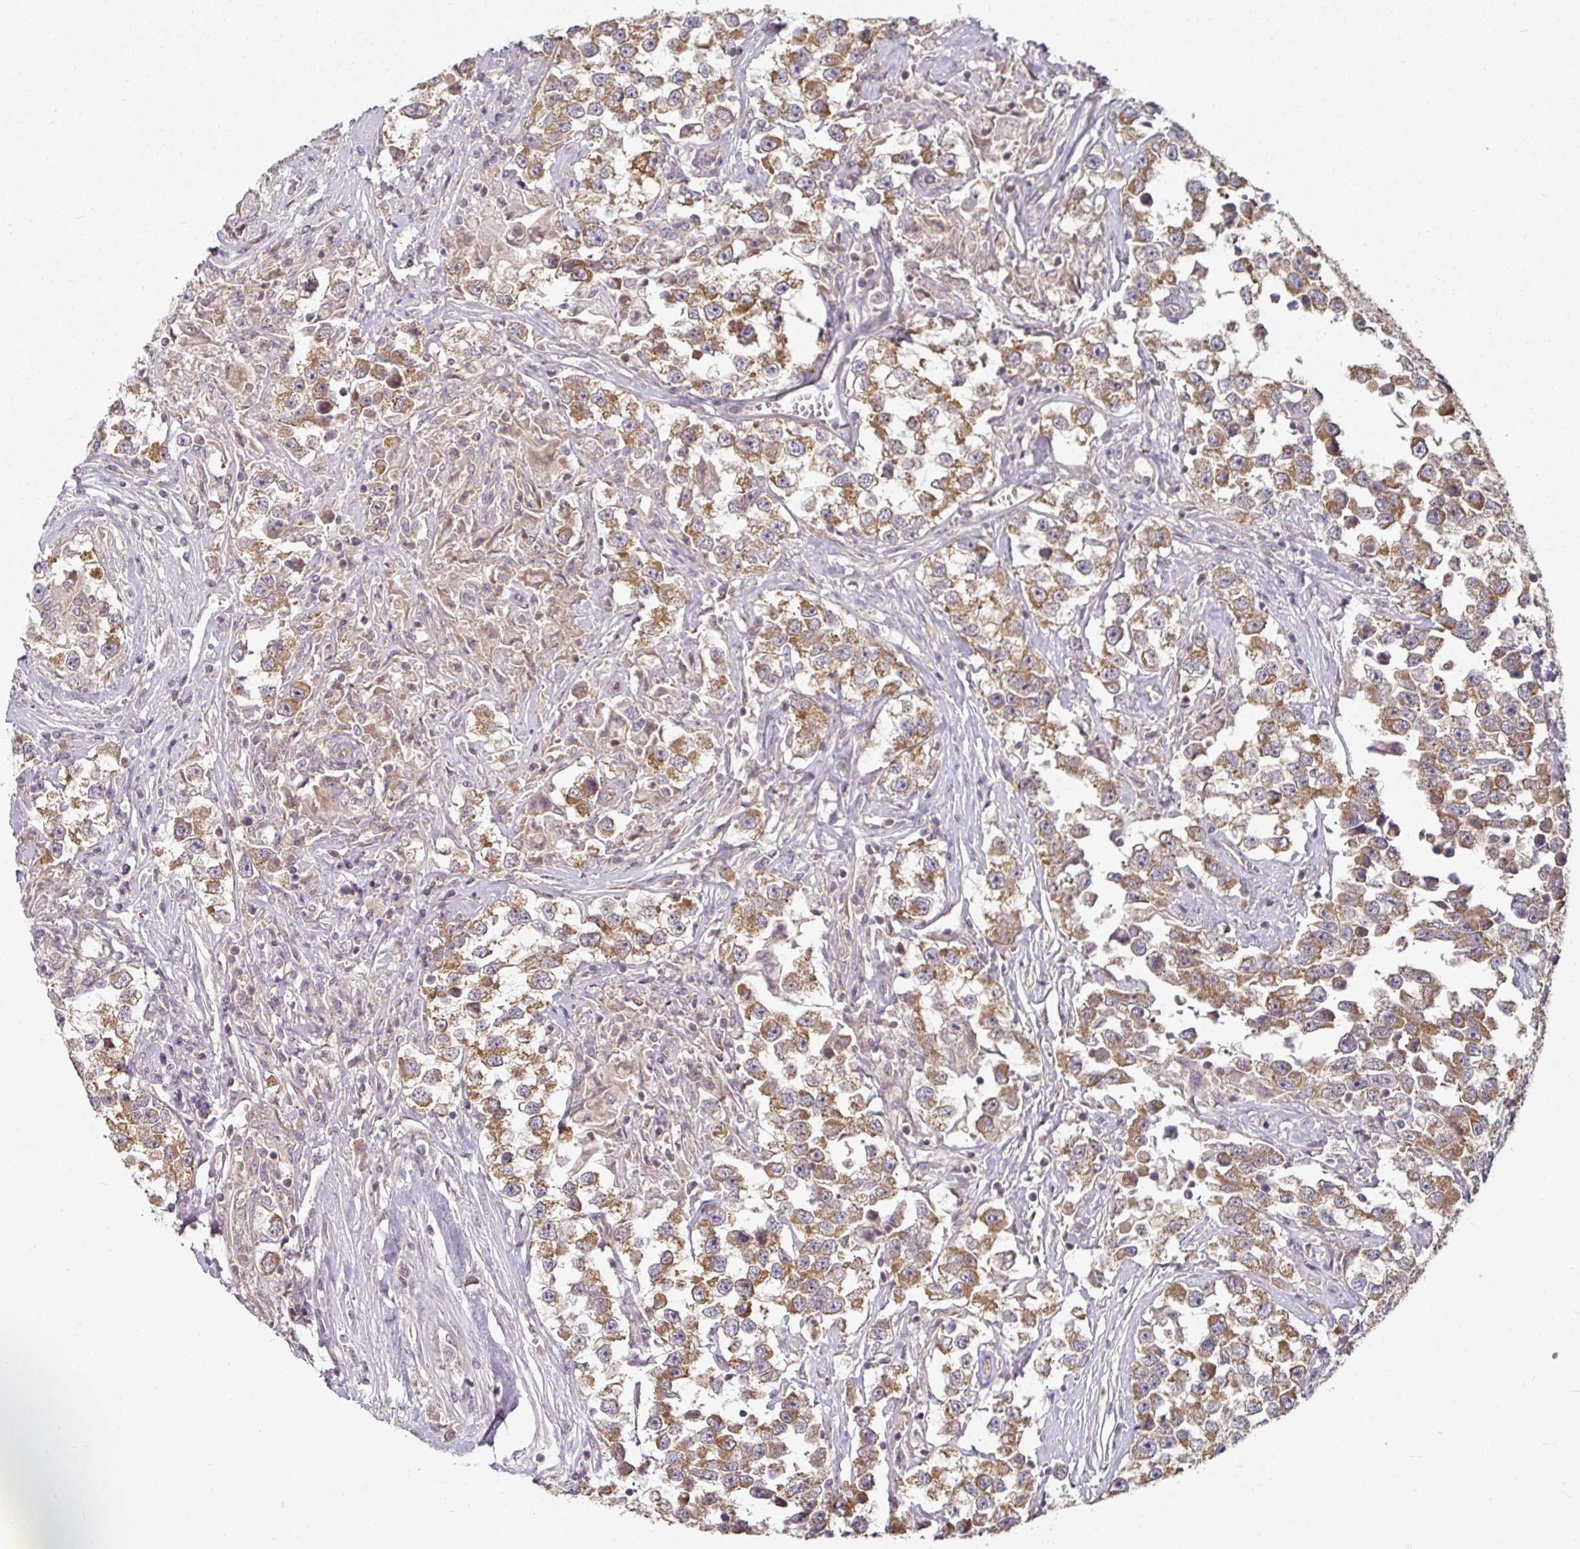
{"staining": {"intensity": "moderate", "quantity": ">75%", "location": "cytoplasmic/membranous"}, "tissue": "testis cancer", "cell_type": "Tumor cells", "image_type": "cancer", "snomed": [{"axis": "morphology", "description": "Seminoma, NOS"}, {"axis": "topography", "description": "Testis"}], "caption": "The histopathology image demonstrates staining of seminoma (testis), revealing moderate cytoplasmic/membranous protein positivity (brown color) within tumor cells. (DAB (3,3'-diaminobenzidine) IHC, brown staining for protein, blue staining for nuclei).", "gene": "MAP2K2", "patient": {"sex": "male", "age": 46}}